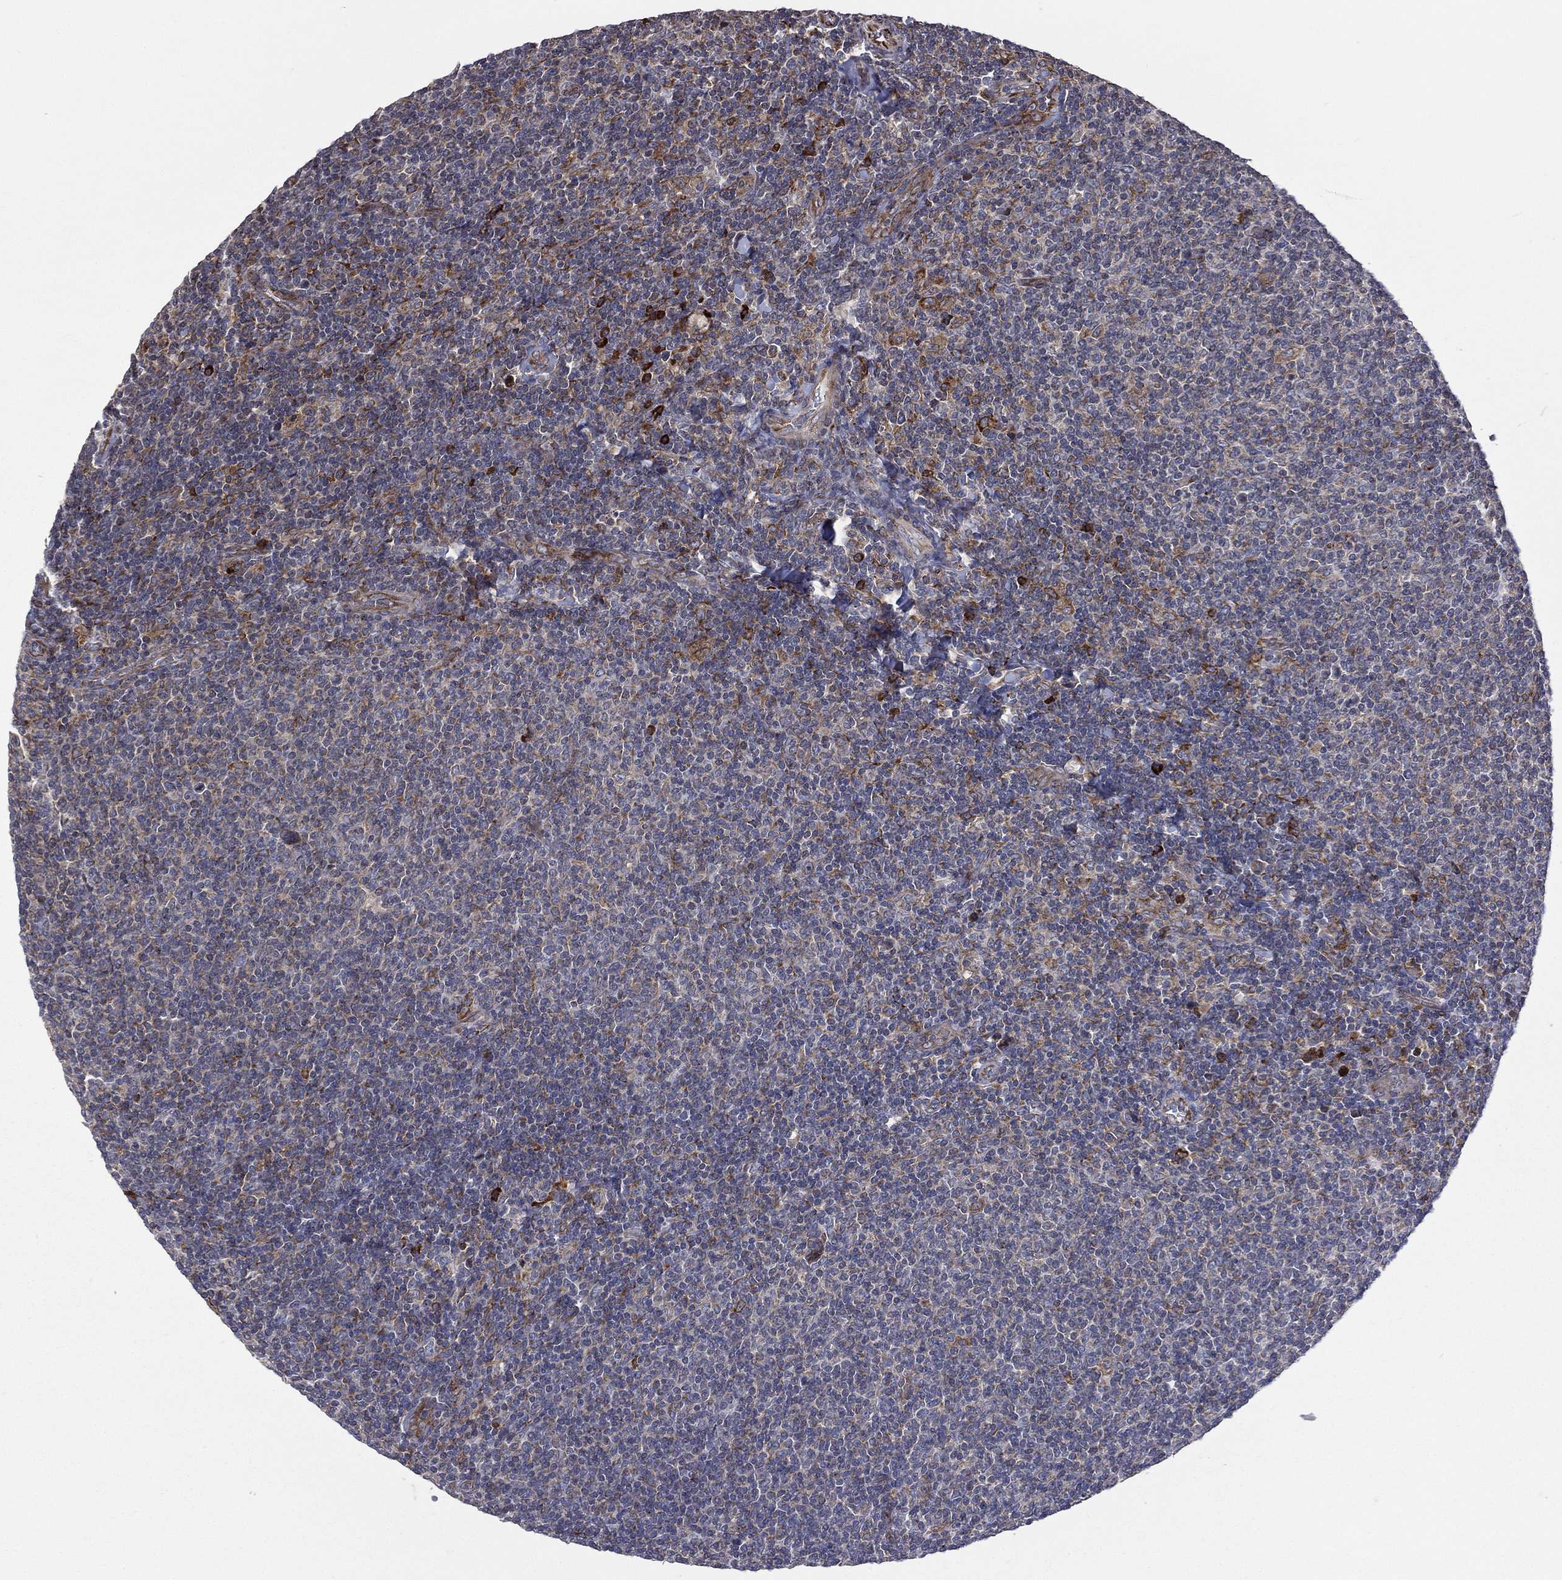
{"staining": {"intensity": "negative", "quantity": "none", "location": "none"}, "tissue": "lymphoma", "cell_type": "Tumor cells", "image_type": "cancer", "snomed": [{"axis": "morphology", "description": "Malignant lymphoma, non-Hodgkin's type, Low grade"}, {"axis": "topography", "description": "Lymph node"}], "caption": "Tumor cells show no significant protein positivity in low-grade malignant lymphoma, non-Hodgkin's type. (Immunohistochemistry (ihc), brightfield microscopy, high magnification).", "gene": "C20orf96", "patient": {"sex": "male", "age": 52}}